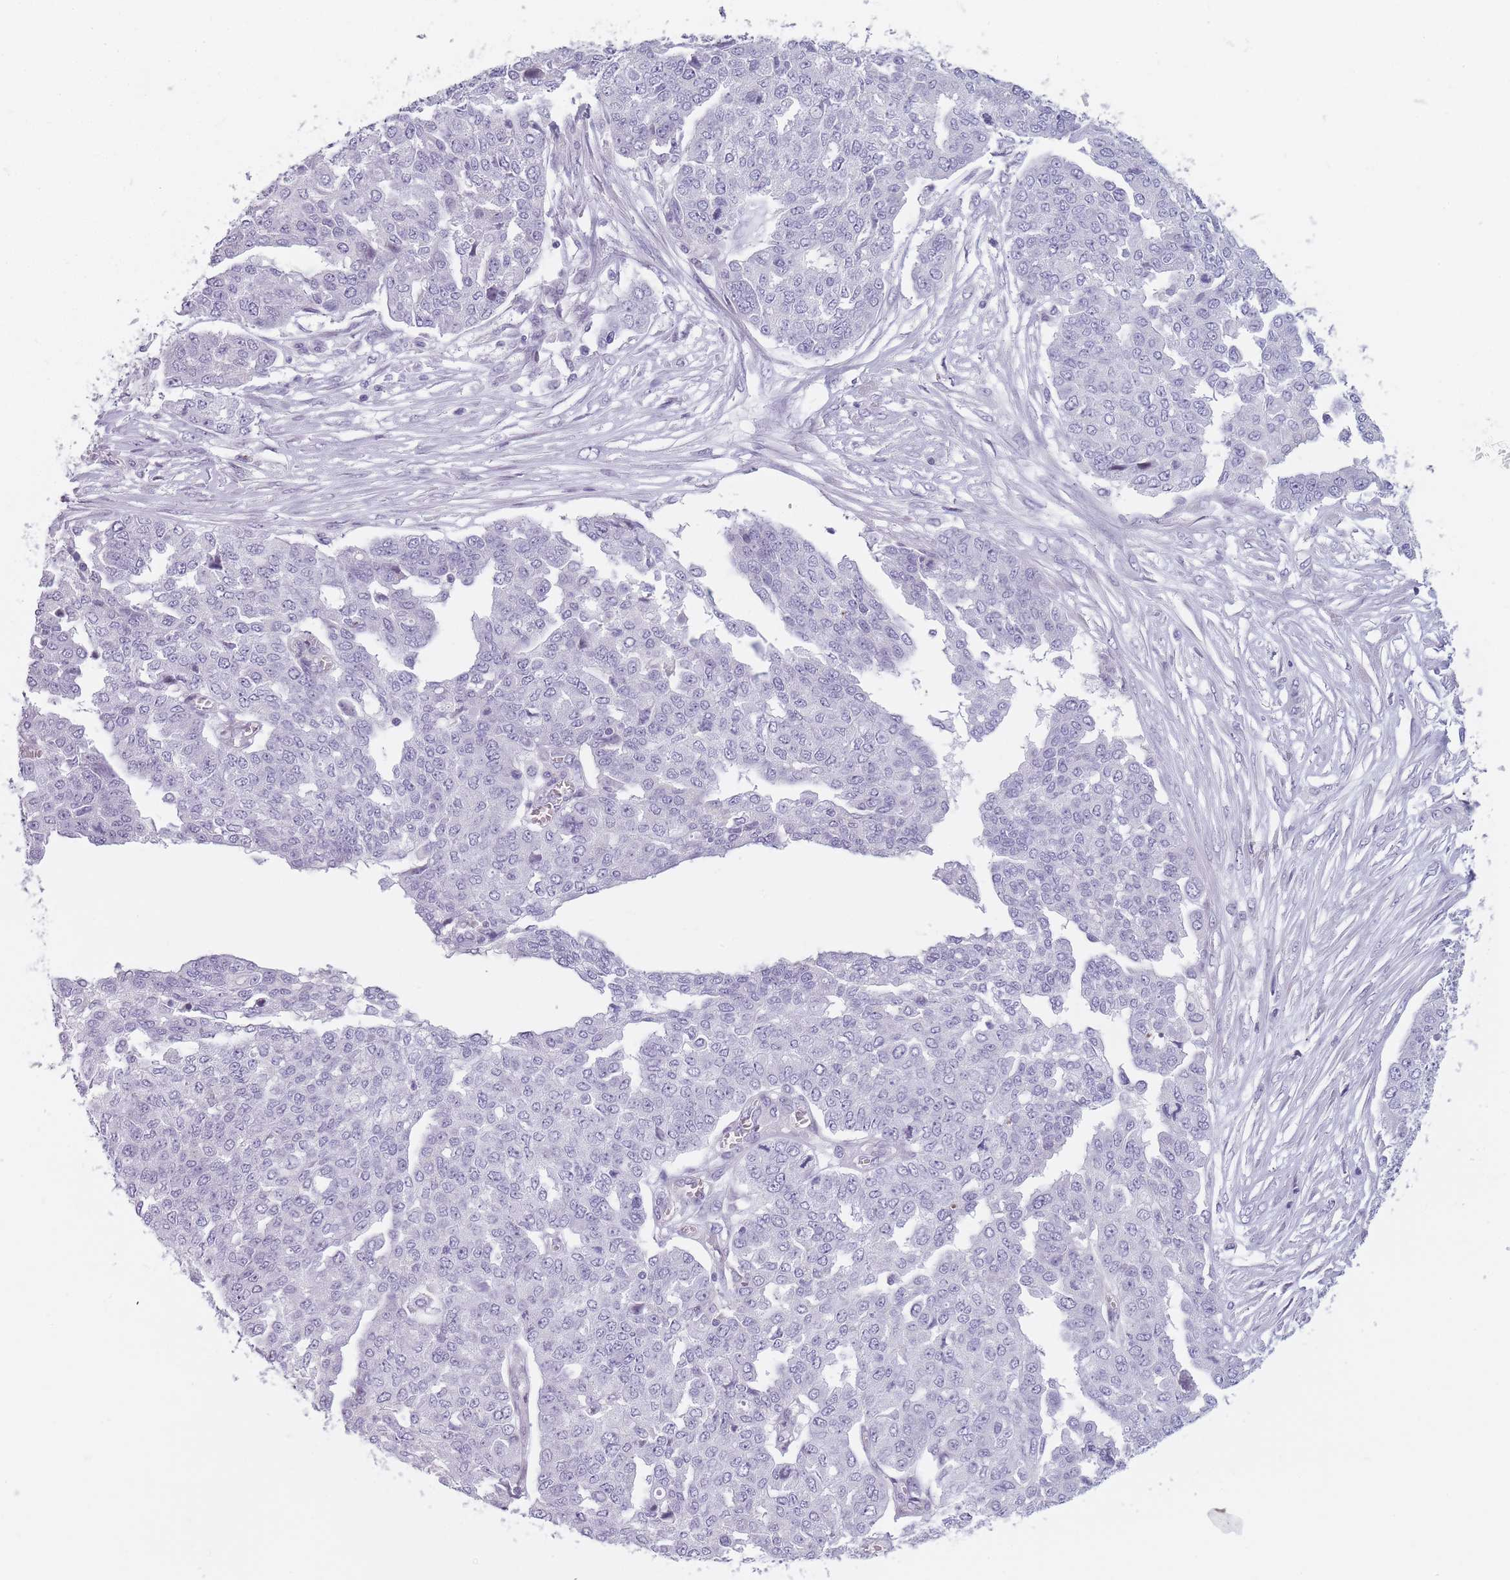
{"staining": {"intensity": "negative", "quantity": "none", "location": "none"}, "tissue": "ovarian cancer", "cell_type": "Tumor cells", "image_type": "cancer", "snomed": [{"axis": "morphology", "description": "Cystadenocarcinoma, serous, NOS"}, {"axis": "topography", "description": "Soft tissue"}, {"axis": "topography", "description": "Ovary"}], "caption": "Protein analysis of ovarian cancer (serous cystadenocarcinoma) exhibits no significant staining in tumor cells. The staining is performed using DAB brown chromogen with nuclei counter-stained in using hematoxylin.", "gene": "GGT1", "patient": {"sex": "female", "age": 57}}